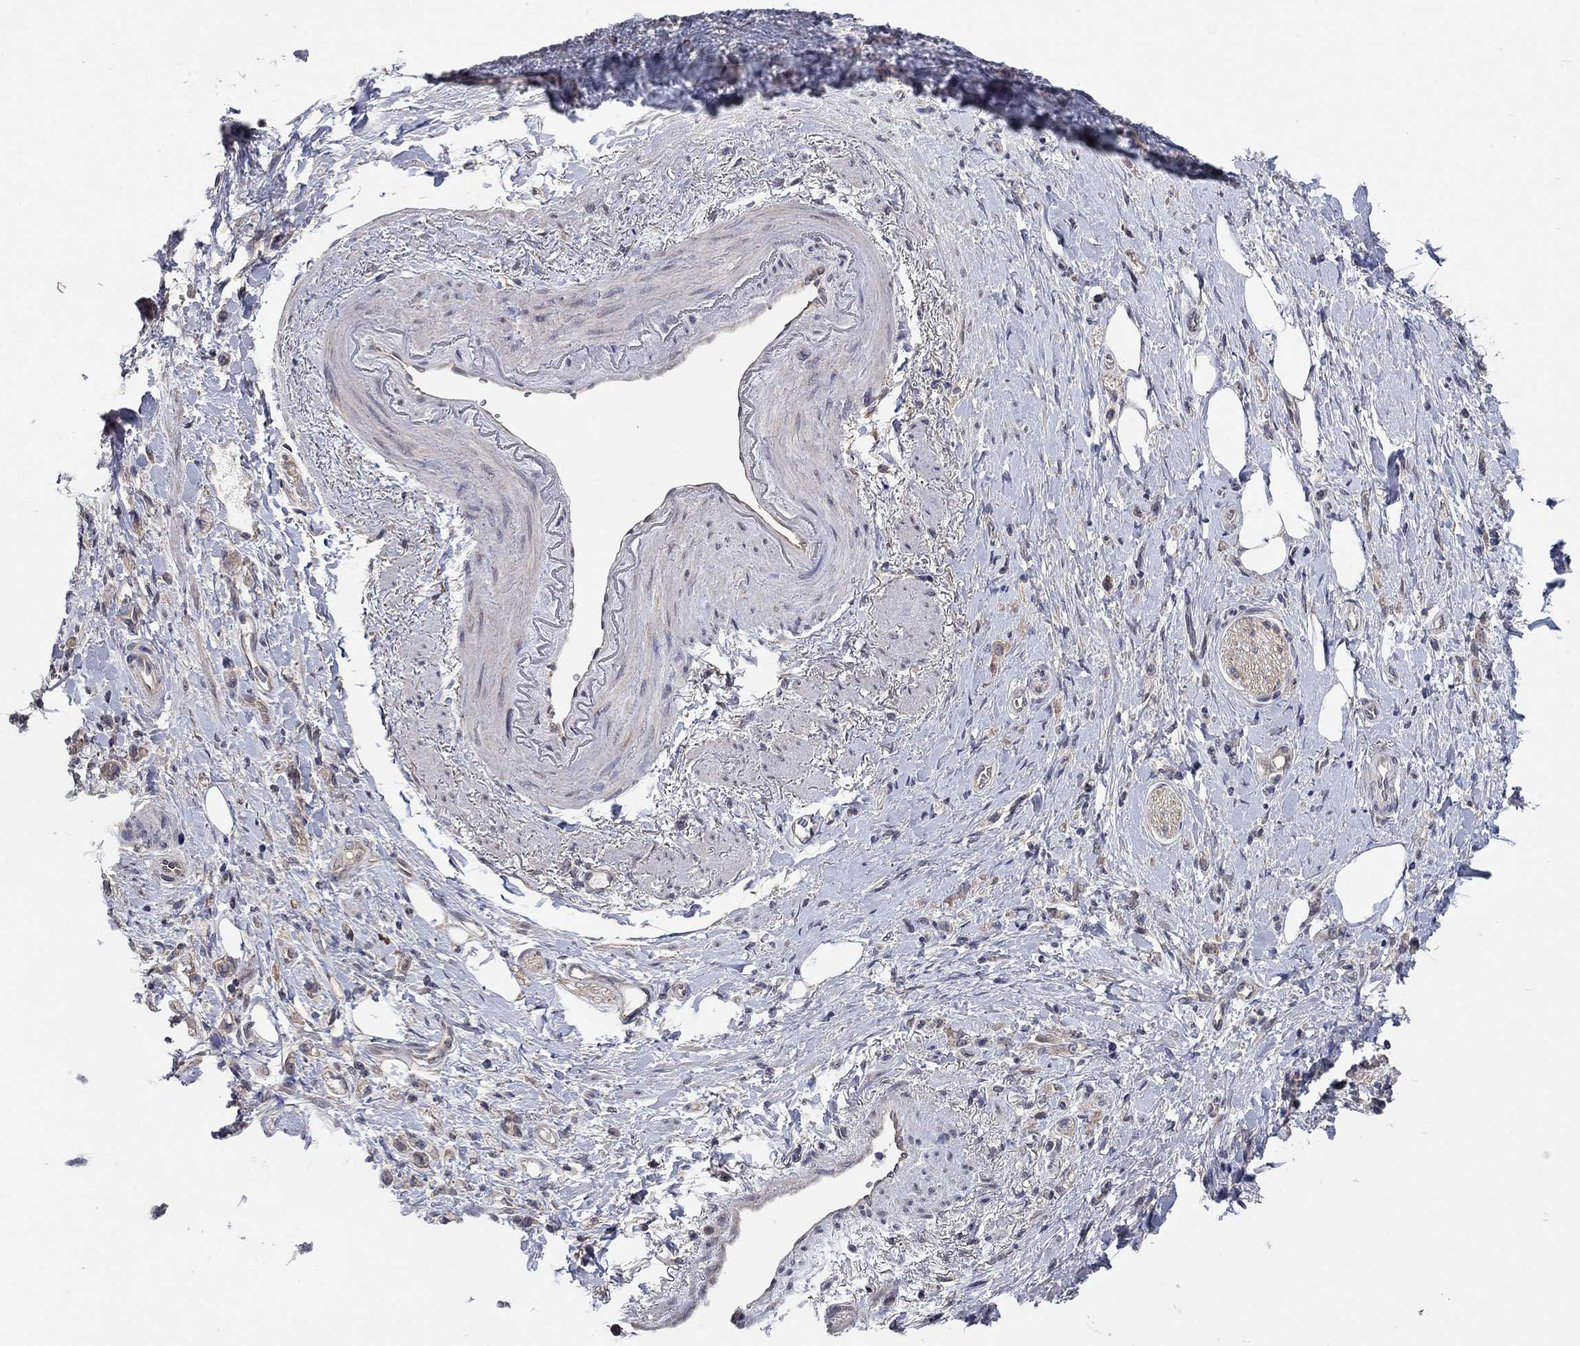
{"staining": {"intensity": "weak", "quantity": "<25%", "location": "cytoplasmic/membranous"}, "tissue": "stomach cancer", "cell_type": "Tumor cells", "image_type": "cancer", "snomed": [{"axis": "morphology", "description": "Adenocarcinoma, NOS"}, {"axis": "topography", "description": "Stomach"}], "caption": "Image shows no protein positivity in tumor cells of stomach cancer (adenocarcinoma) tissue.", "gene": "WASF3", "patient": {"sex": "male", "age": 77}}